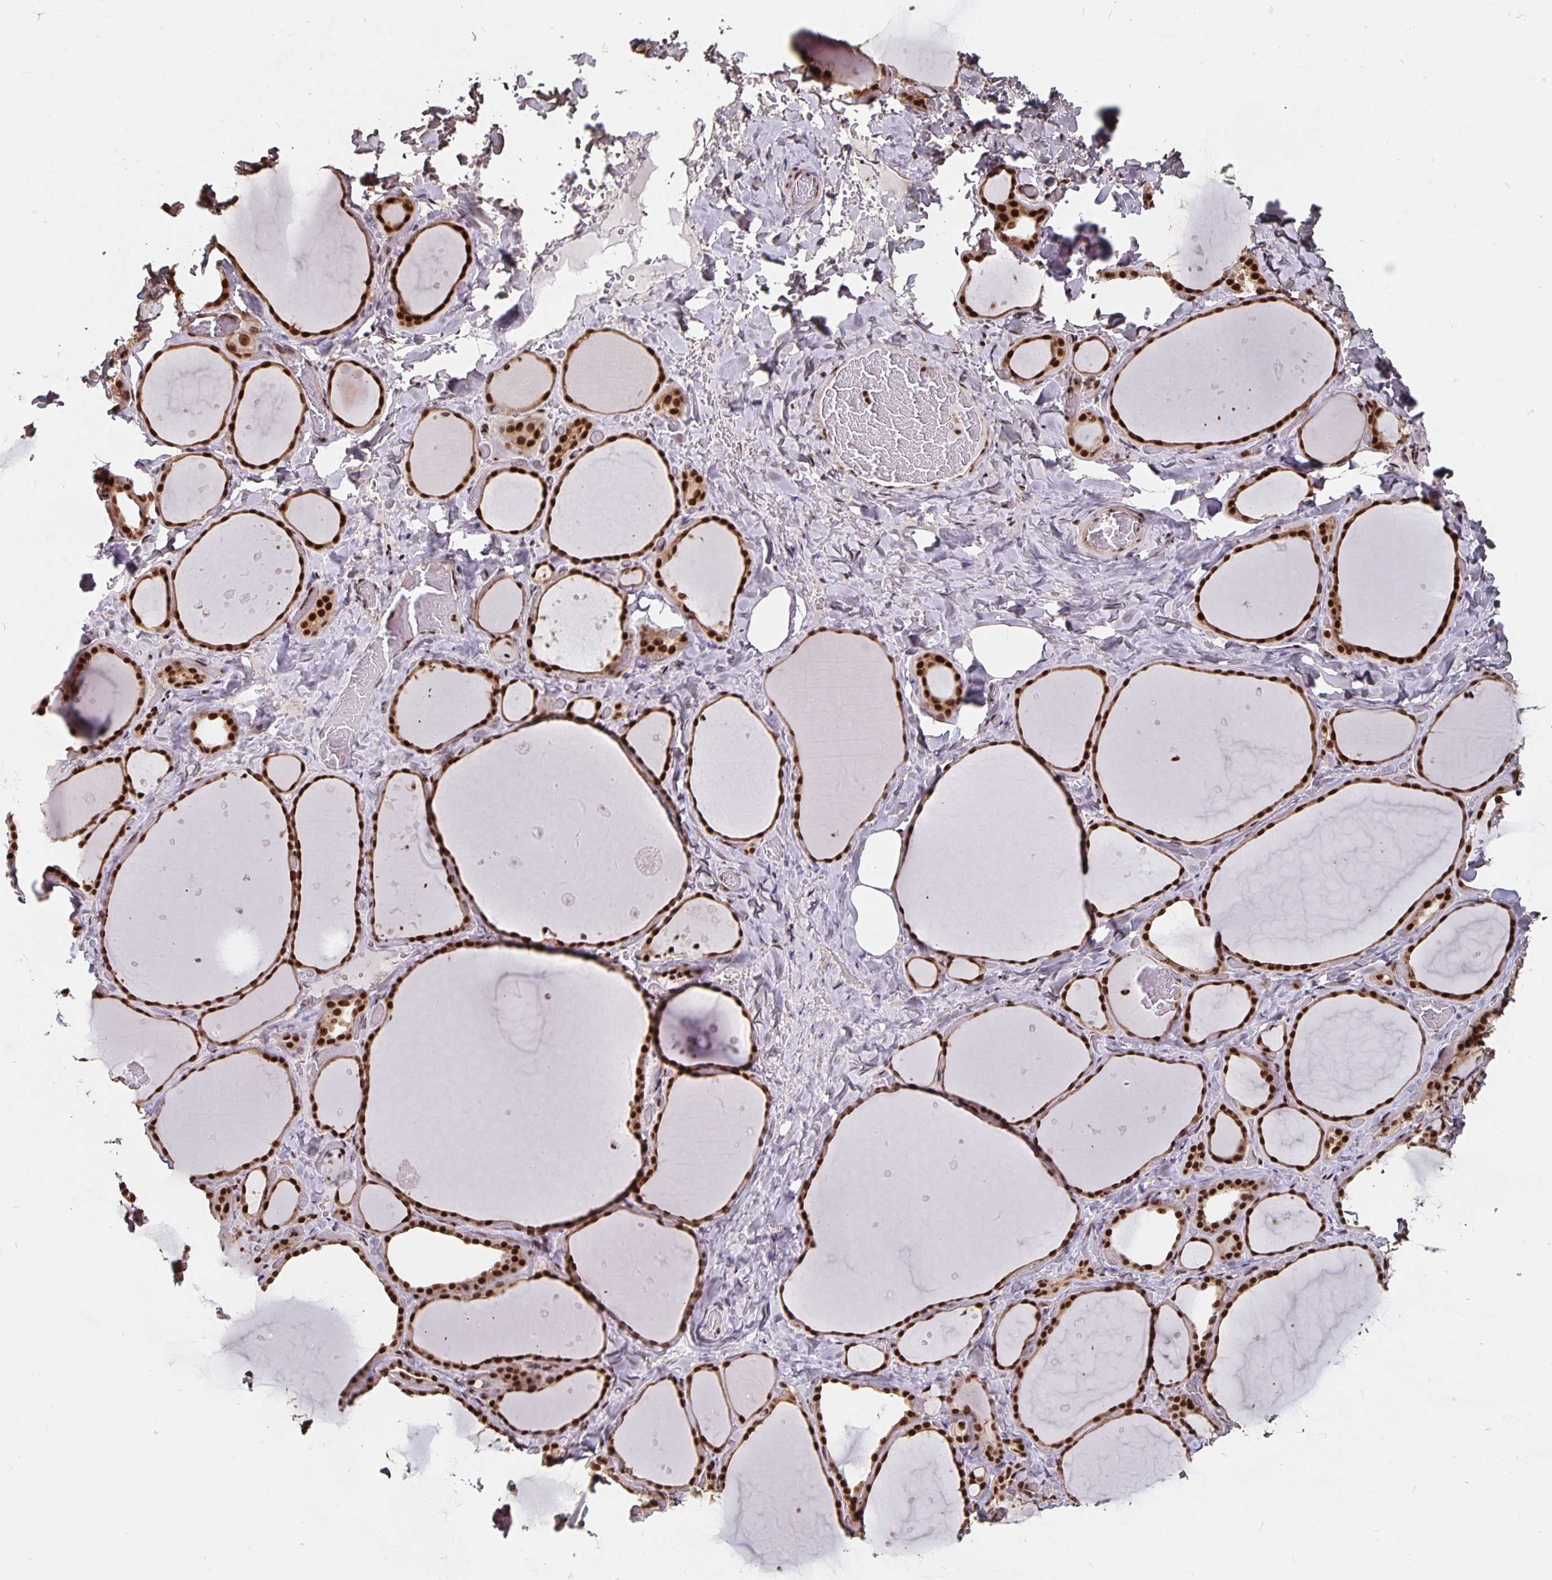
{"staining": {"intensity": "strong", "quantity": ">75%", "location": "nuclear"}, "tissue": "thyroid gland", "cell_type": "Glandular cells", "image_type": "normal", "snomed": [{"axis": "morphology", "description": "Normal tissue, NOS"}, {"axis": "topography", "description": "Thyroid gland"}], "caption": "DAB immunohistochemical staining of benign human thyroid gland reveals strong nuclear protein staining in approximately >75% of glandular cells.", "gene": "LAS1L", "patient": {"sex": "female", "age": 36}}